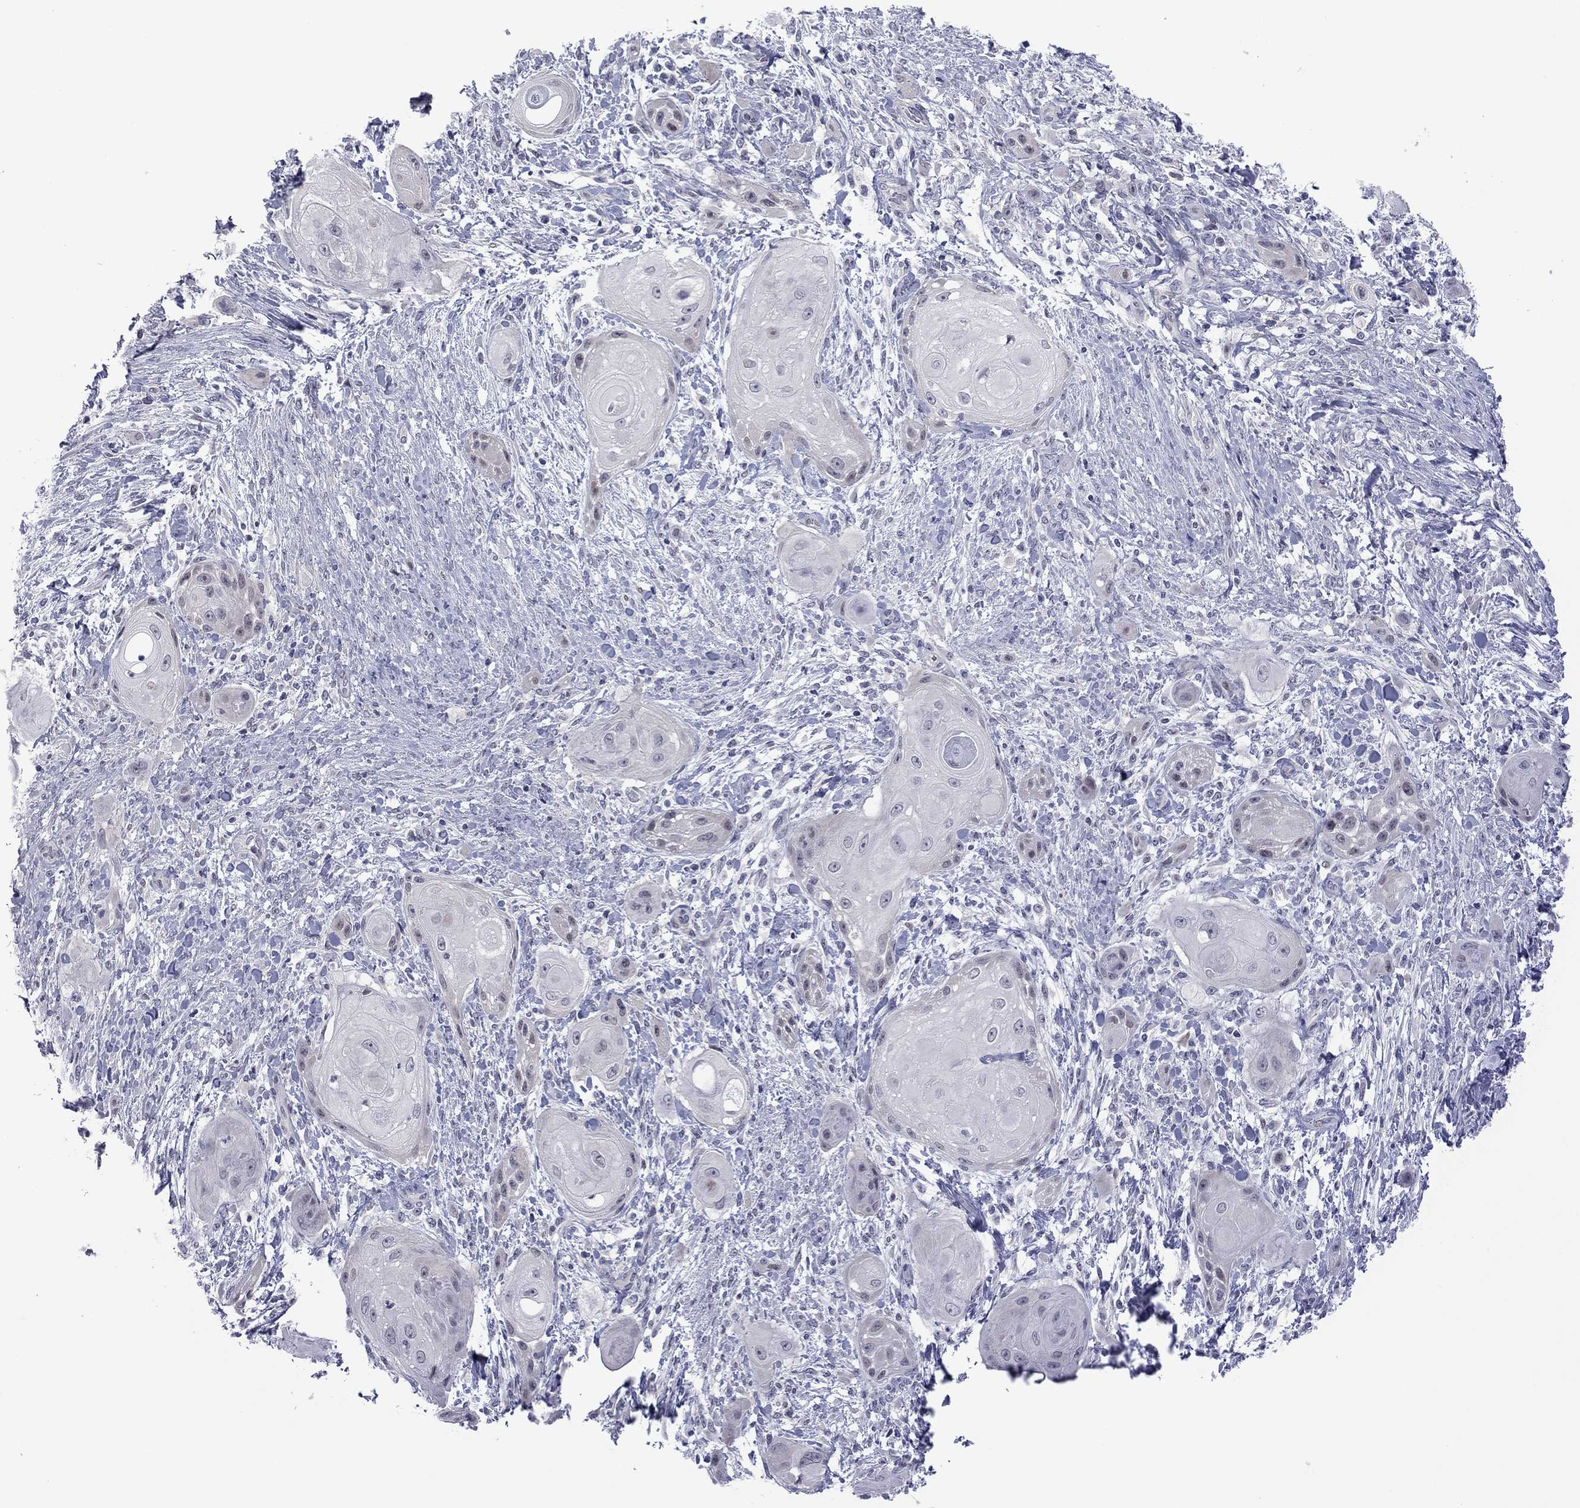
{"staining": {"intensity": "negative", "quantity": "none", "location": "none"}, "tissue": "skin cancer", "cell_type": "Tumor cells", "image_type": "cancer", "snomed": [{"axis": "morphology", "description": "Squamous cell carcinoma, NOS"}, {"axis": "topography", "description": "Skin"}], "caption": "Tumor cells are negative for brown protein staining in skin cancer (squamous cell carcinoma). Nuclei are stained in blue.", "gene": "POU5F2", "patient": {"sex": "male", "age": 62}}